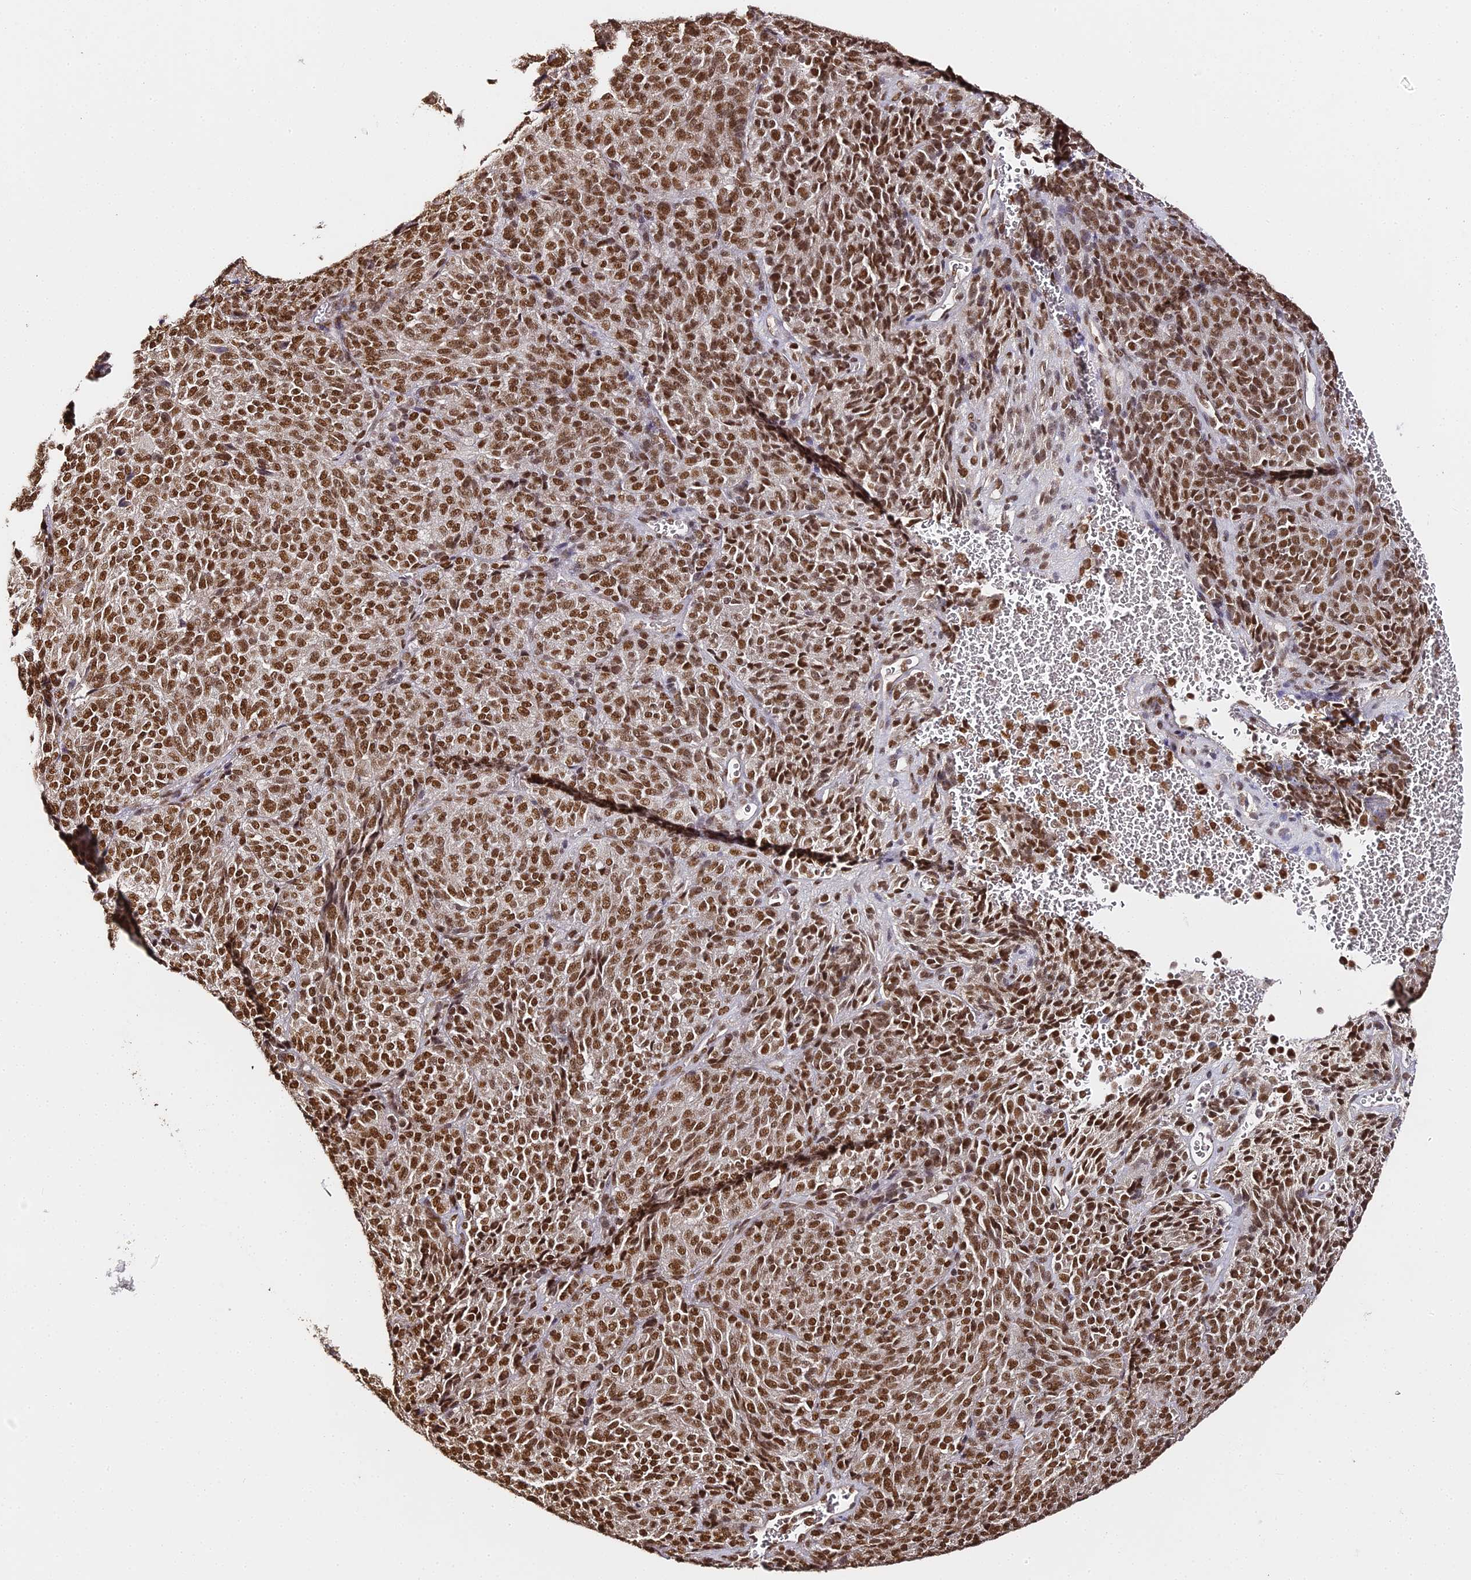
{"staining": {"intensity": "strong", "quantity": ">75%", "location": "nuclear"}, "tissue": "melanoma", "cell_type": "Tumor cells", "image_type": "cancer", "snomed": [{"axis": "morphology", "description": "Malignant melanoma, Metastatic site"}, {"axis": "topography", "description": "Brain"}], "caption": "DAB immunohistochemical staining of human malignant melanoma (metastatic site) exhibits strong nuclear protein expression in approximately >75% of tumor cells.", "gene": "HNRNPA1", "patient": {"sex": "female", "age": 56}}